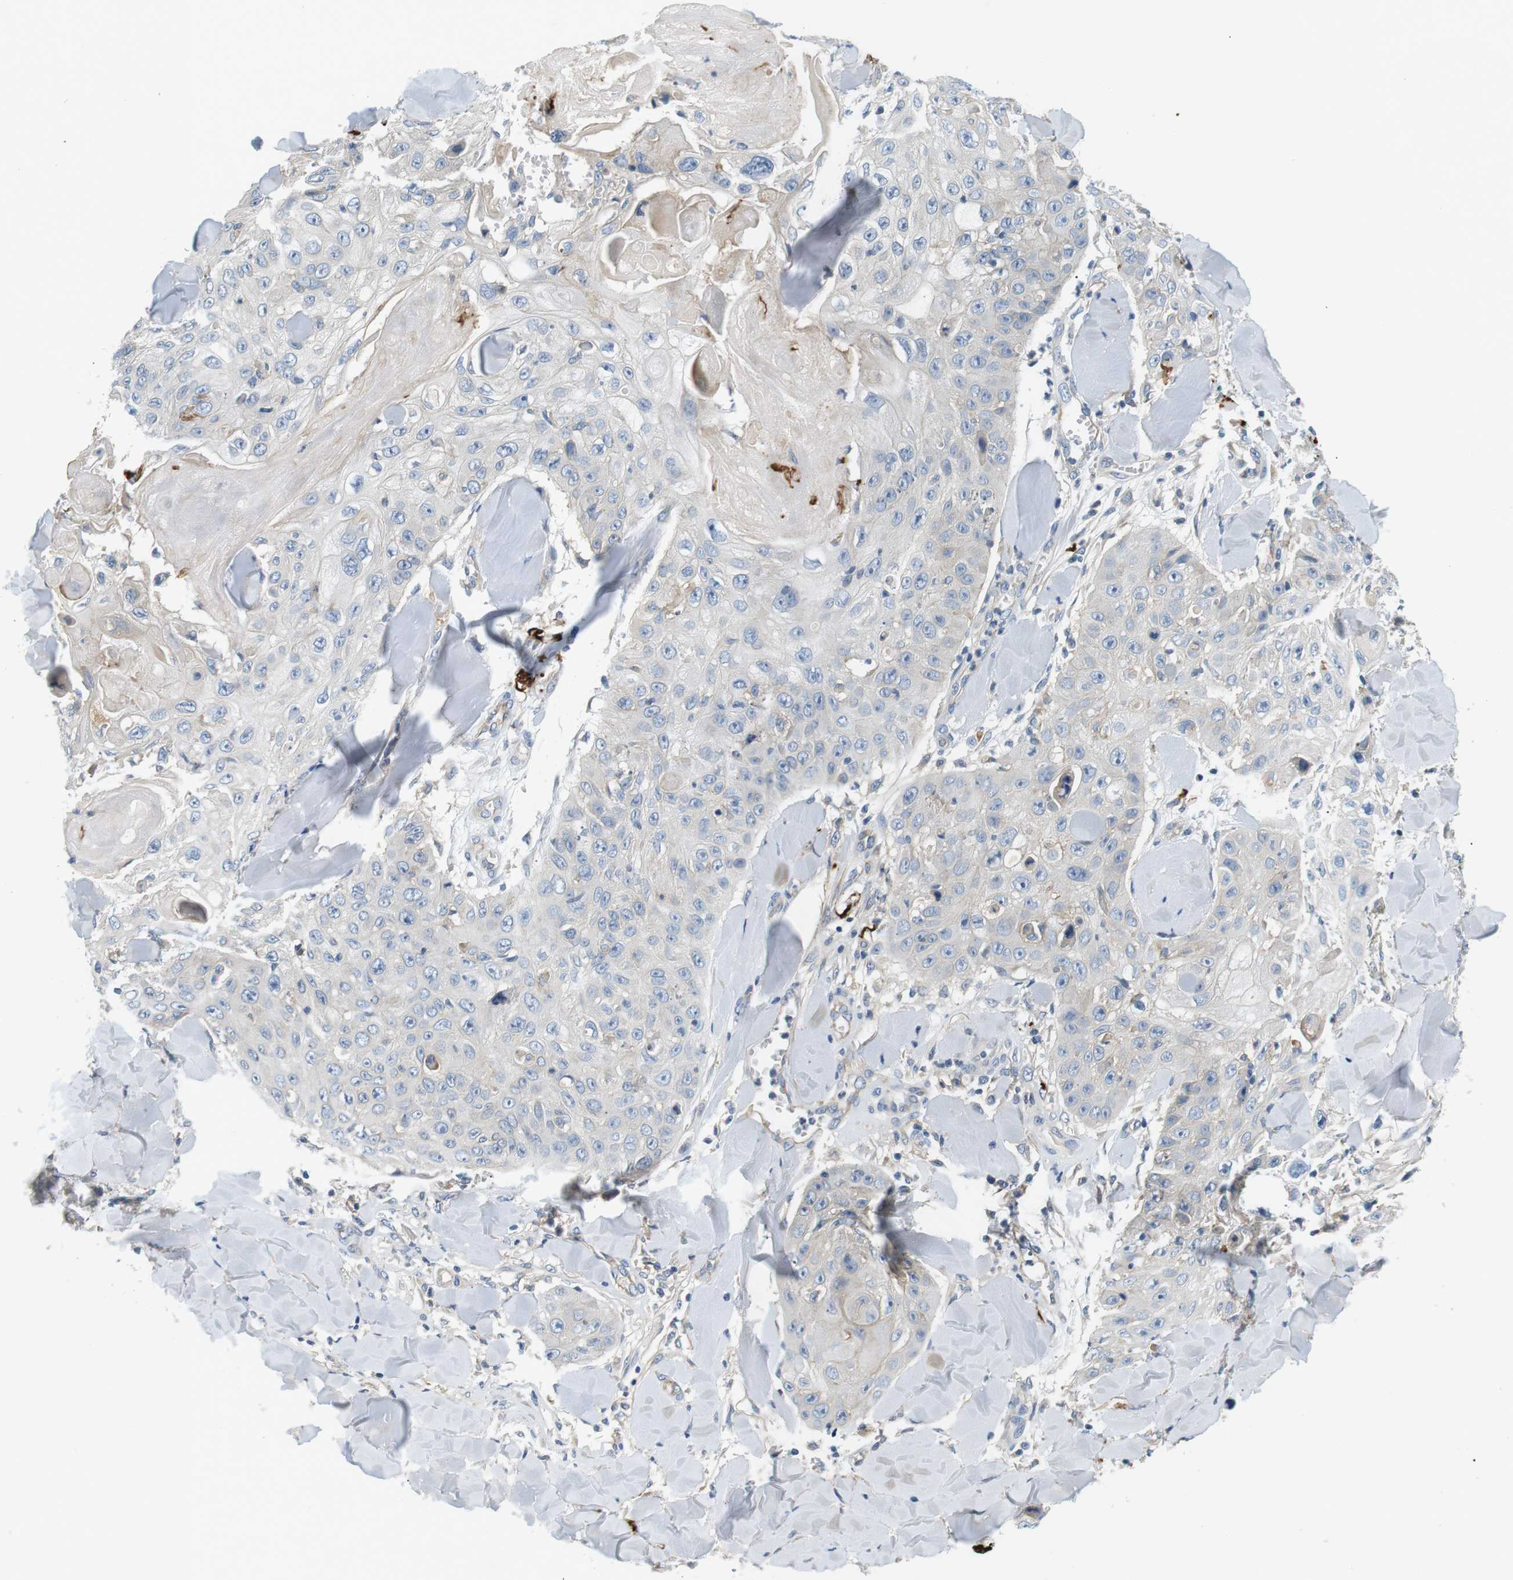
{"staining": {"intensity": "negative", "quantity": "none", "location": "none"}, "tissue": "skin cancer", "cell_type": "Tumor cells", "image_type": "cancer", "snomed": [{"axis": "morphology", "description": "Squamous cell carcinoma, NOS"}, {"axis": "topography", "description": "Skin"}], "caption": "There is no significant positivity in tumor cells of squamous cell carcinoma (skin).", "gene": "SLC30A1", "patient": {"sex": "male", "age": 86}}